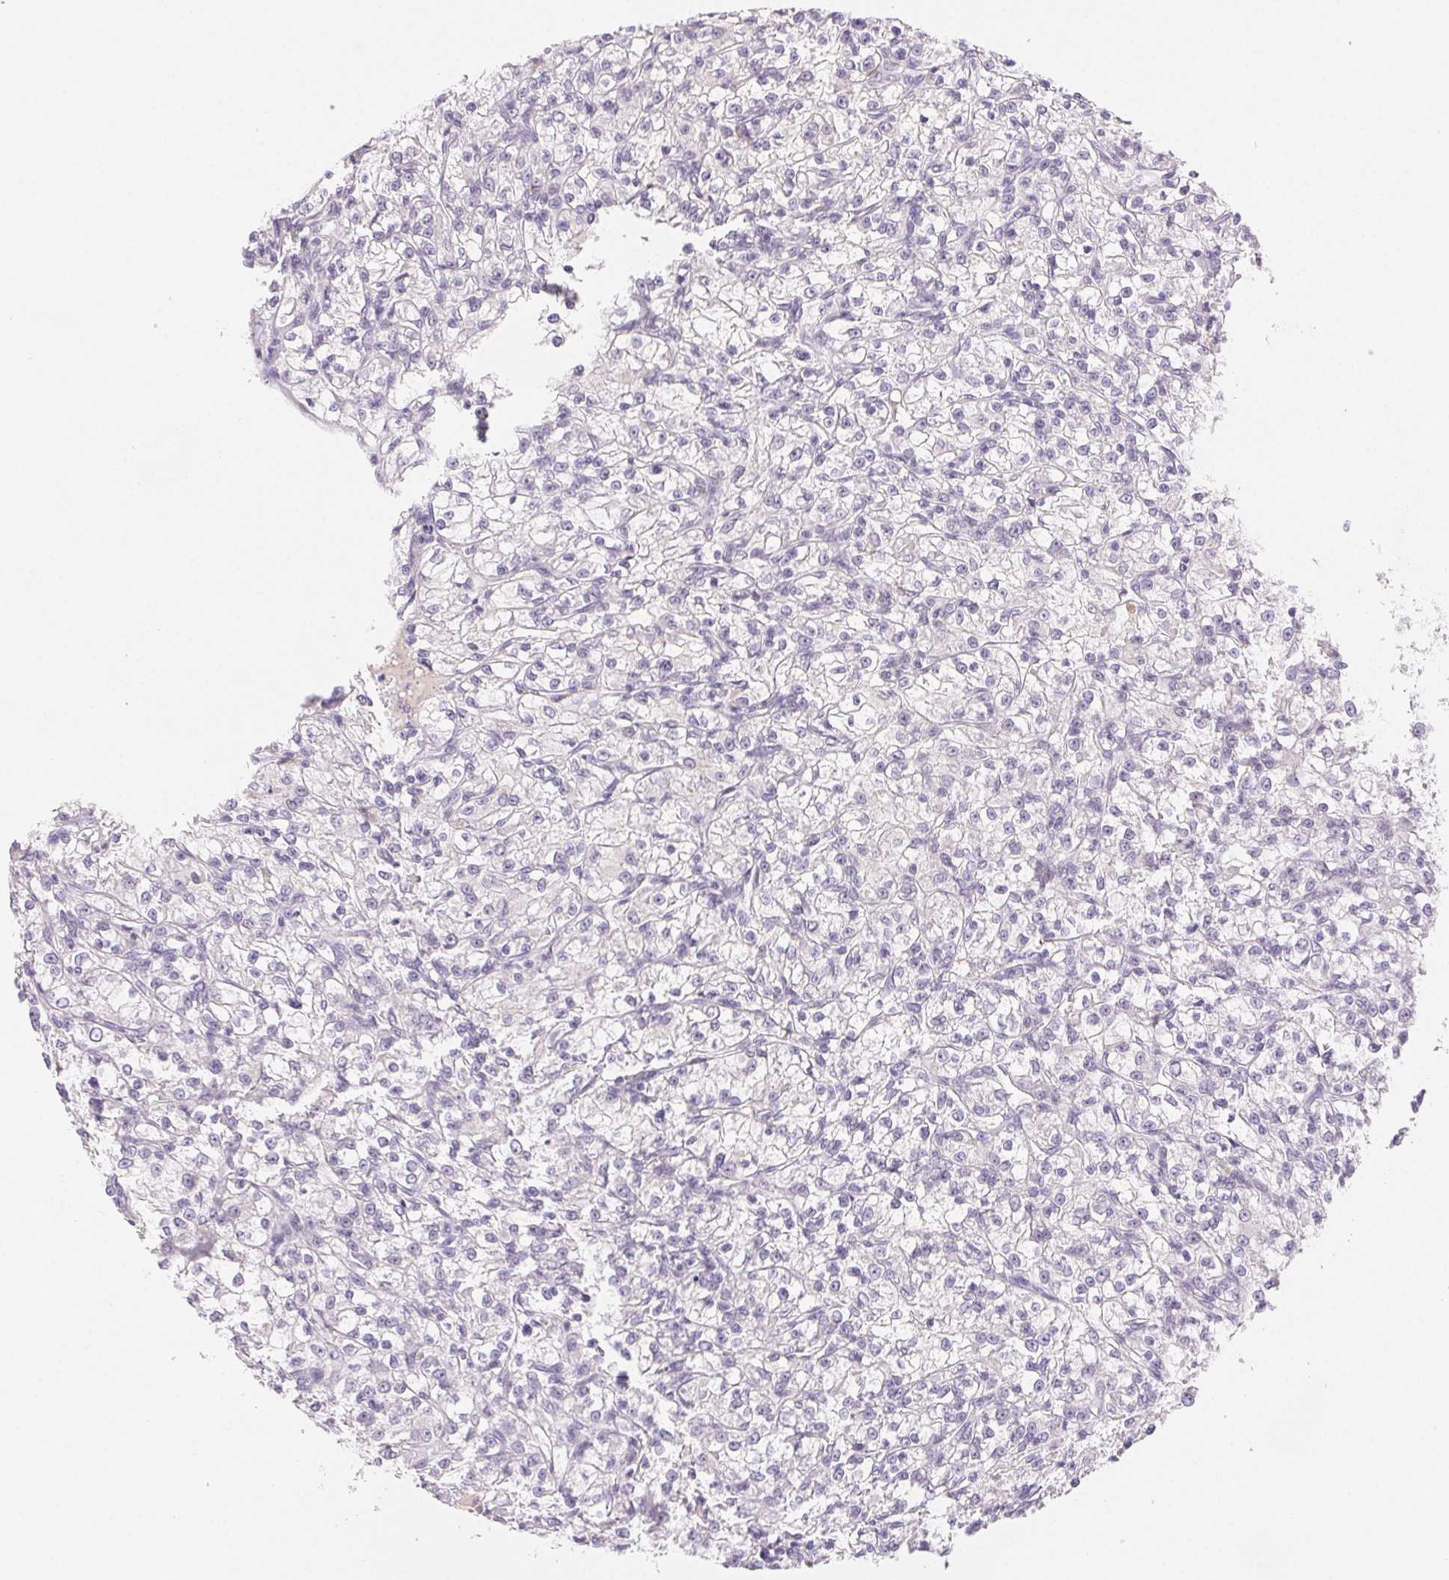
{"staining": {"intensity": "negative", "quantity": "none", "location": "none"}, "tissue": "renal cancer", "cell_type": "Tumor cells", "image_type": "cancer", "snomed": [{"axis": "morphology", "description": "Adenocarcinoma, NOS"}, {"axis": "topography", "description": "Kidney"}], "caption": "Renal cancer was stained to show a protein in brown. There is no significant expression in tumor cells.", "gene": "BPIFB2", "patient": {"sex": "female", "age": 59}}